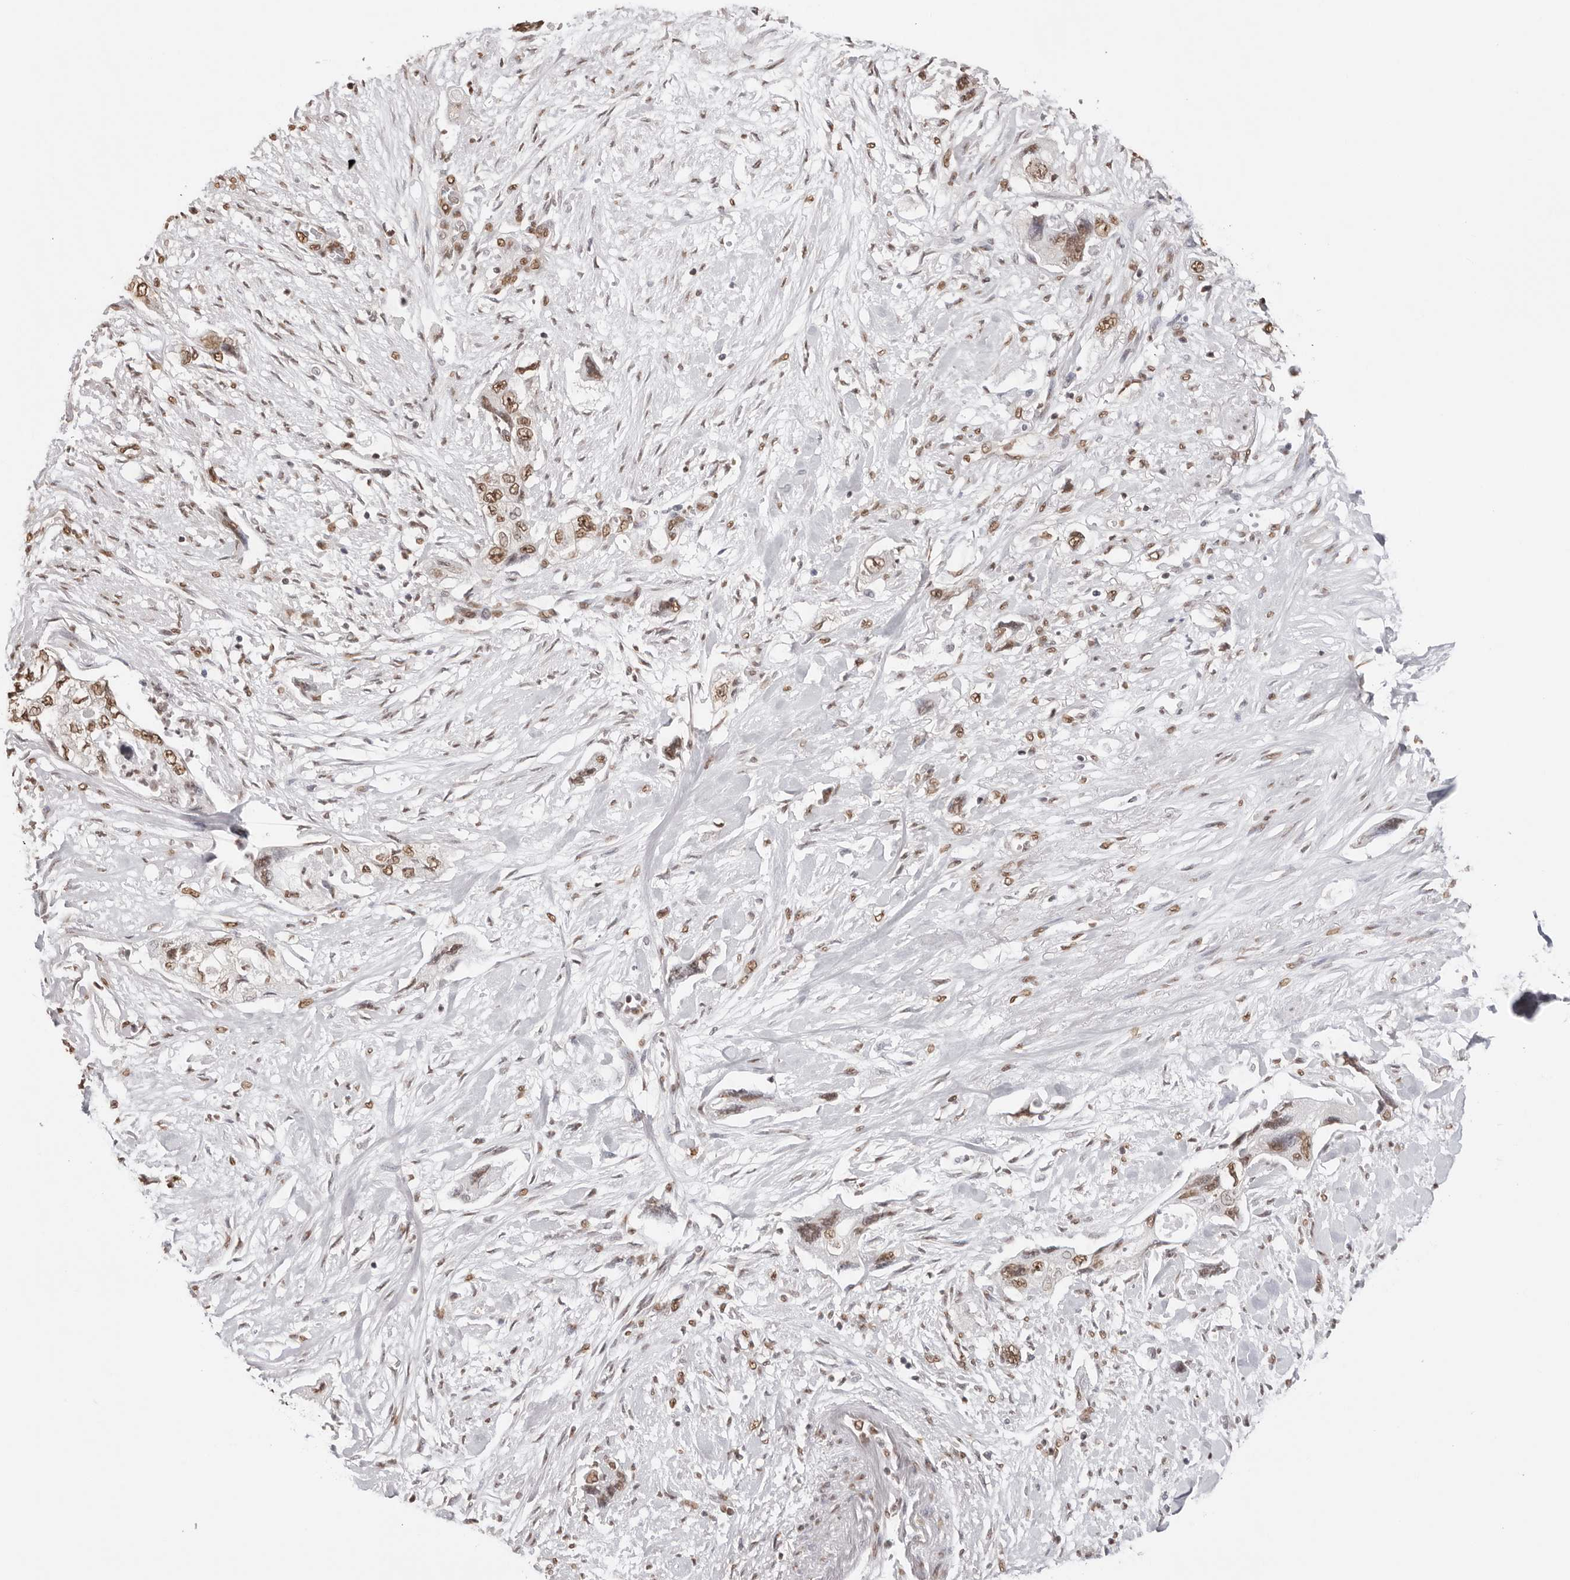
{"staining": {"intensity": "moderate", "quantity": ">75%", "location": "nuclear"}, "tissue": "pancreatic cancer", "cell_type": "Tumor cells", "image_type": "cancer", "snomed": [{"axis": "morphology", "description": "Adenocarcinoma, NOS"}, {"axis": "topography", "description": "Pancreas"}], "caption": "A brown stain labels moderate nuclear positivity of a protein in pancreatic cancer tumor cells.", "gene": "OLIG3", "patient": {"sex": "female", "age": 73}}